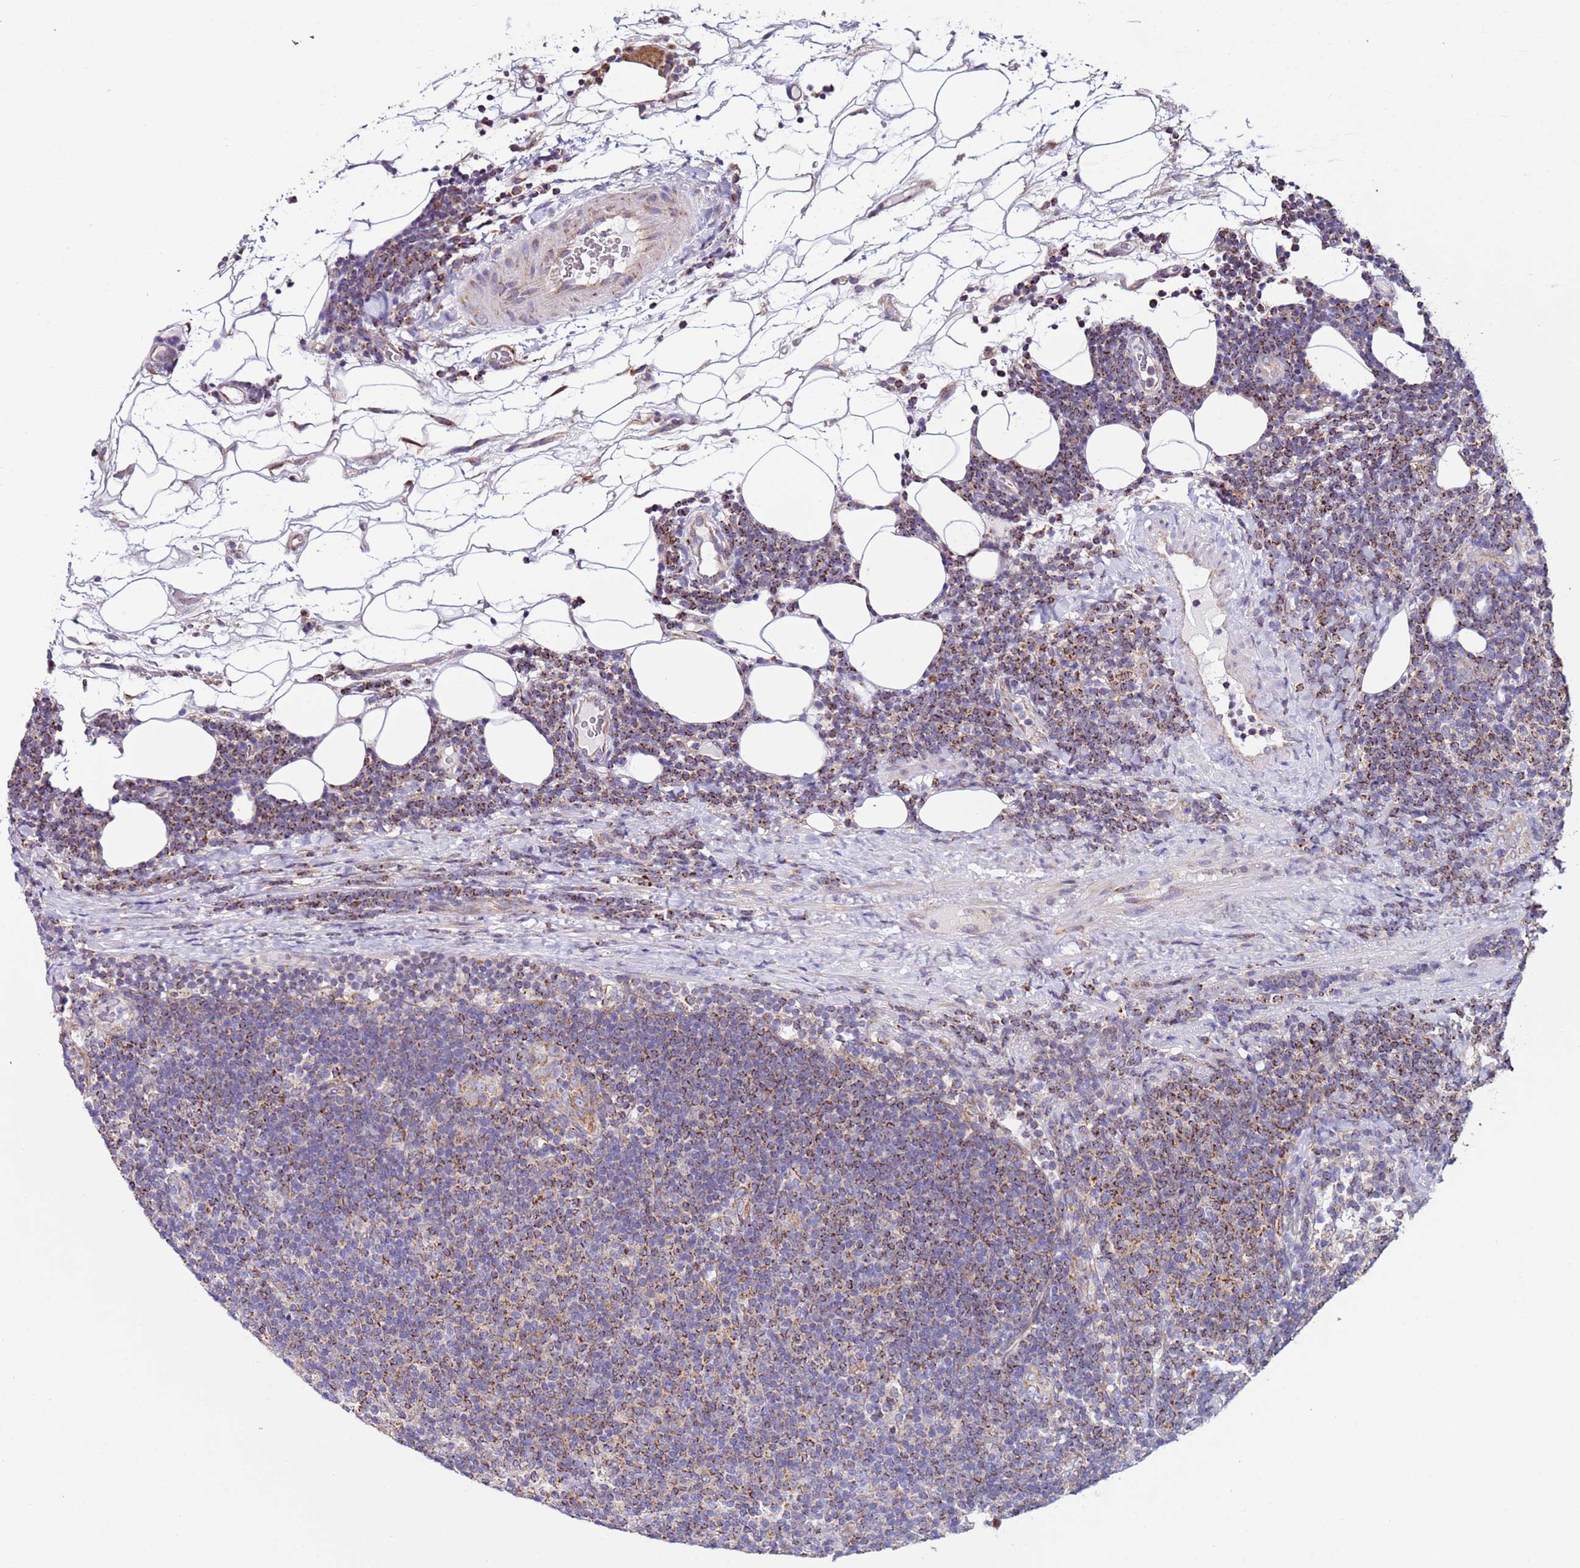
{"staining": {"intensity": "moderate", "quantity": "25%-75%", "location": "cytoplasmic/membranous"}, "tissue": "lymphoma", "cell_type": "Tumor cells", "image_type": "cancer", "snomed": [{"axis": "morphology", "description": "Malignant lymphoma, non-Hodgkin's type, Low grade"}, {"axis": "topography", "description": "Lymph node"}], "caption": "Protein staining displays moderate cytoplasmic/membranous staining in about 25%-75% of tumor cells in lymphoma. (DAB (3,3'-diaminobenzidine) = brown stain, brightfield microscopy at high magnification).", "gene": "AHI1", "patient": {"sex": "male", "age": 66}}